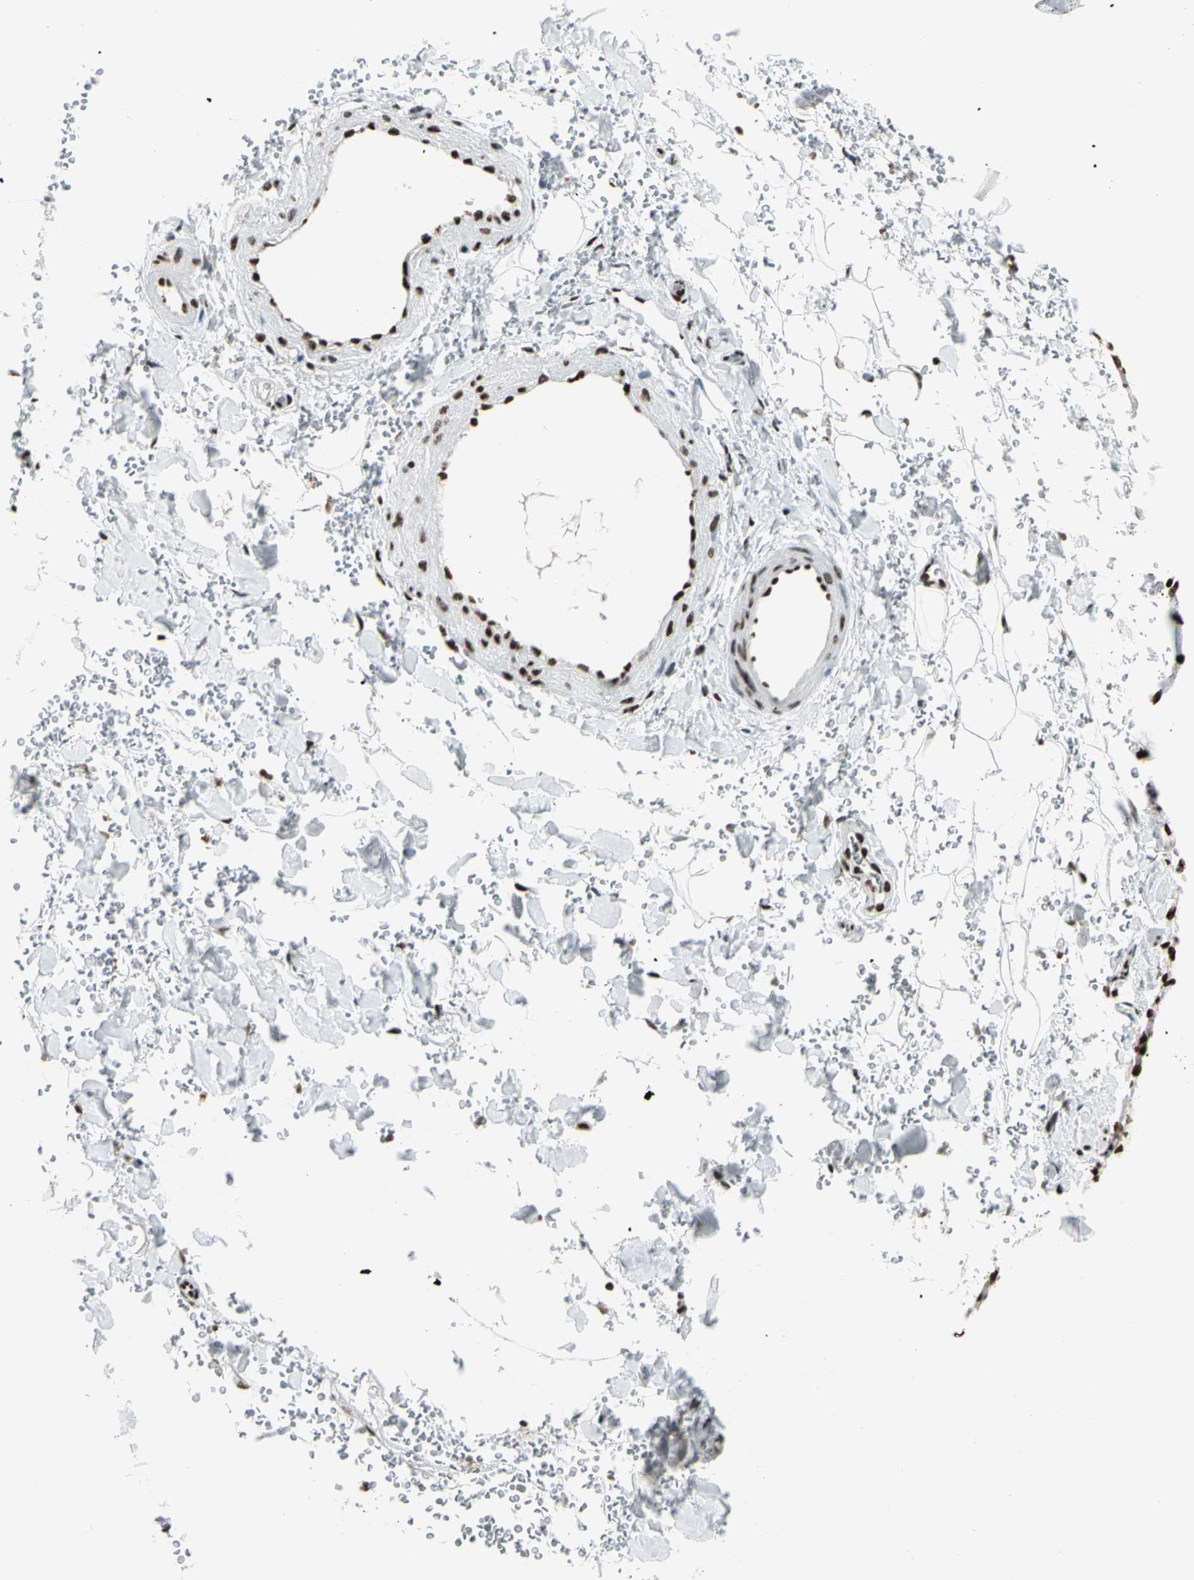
{"staining": {"intensity": "strong", "quantity": ">75%", "location": "nuclear"}, "tissue": "adipose tissue", "cell_type": "Adipocytes", "image_type": "normal", "snomed": [{"axis": "morphology", "description": "Normal tissue, NOS"}, {"axis": "morphology", "description": "Carcinoma, NOS"}, {"axis": "topography", "description": "Pancreas"}, {"axis": "topography", "description": "Peripheral nerve tissue"}], "caption": "DAB (3,3'-diaminobenzidine) immunohistochemical staining of normal human adipose tissue demonstrates strong nuclear protein positivity in approximately >75% of adipocytes.", "gene": "CCAR1", "patient": {"sex": "female", "age": 29}}